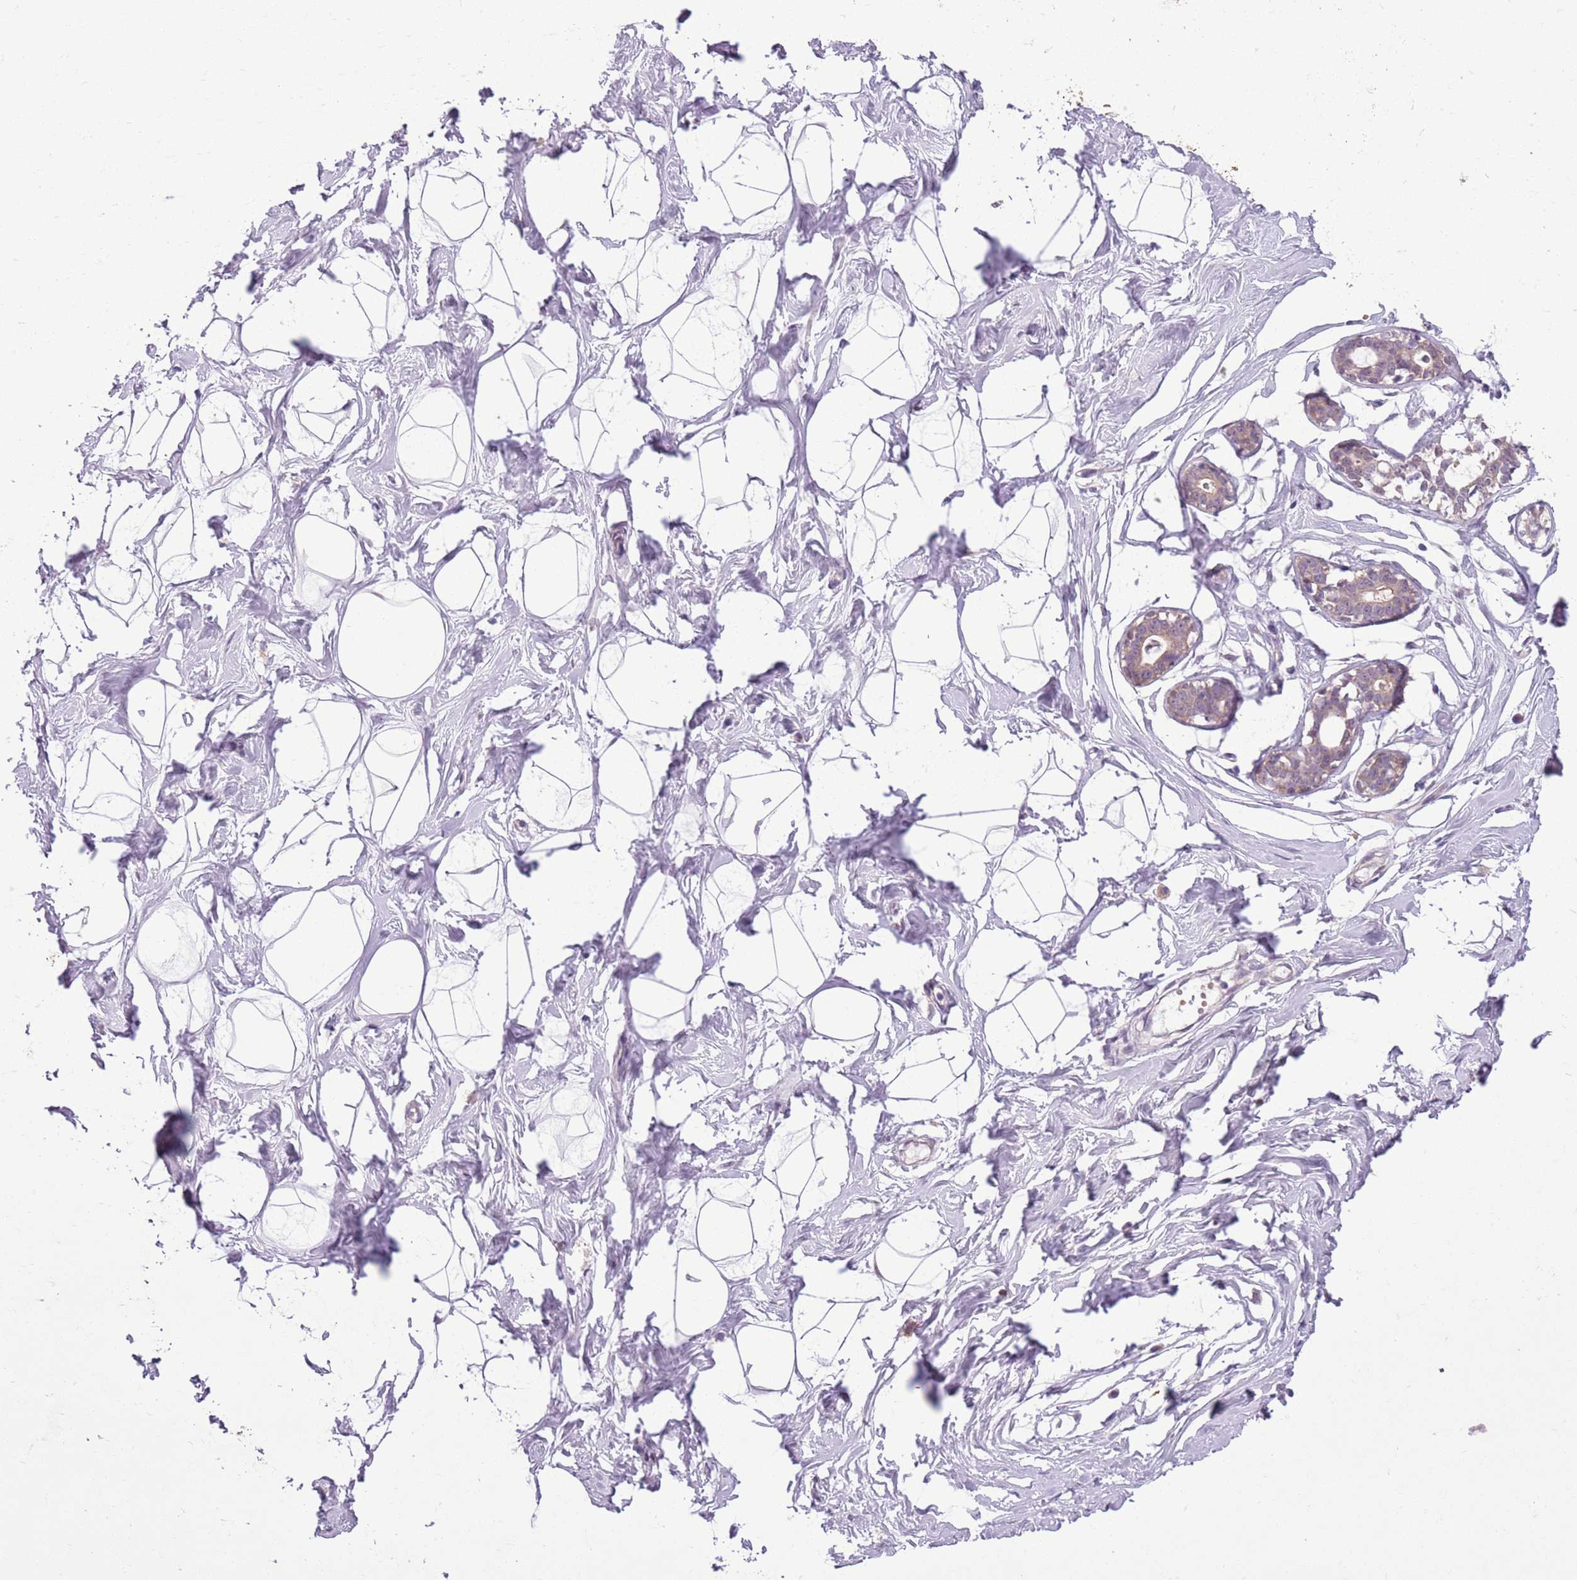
{"staining": {"intensity": "negative", "quantity": "none", "location": "none"}, "tissue": "breast", "cell_type": "Adipocytes", "image_type": "normal", "snomed": [{"axis": "morphology", "description": "Normal tissue, NOS"}, {"axis": "morphology", "description": "Adenoma, NOS"}, {"axis": "topography", "description": "Breast"}], "caption": "There is no significant staining in adipocytes of breast. The staining was performed using DAB to visualize the protein expression in brown, while the nuclei were stained in blue with hematoxylin (Magnification: 20x).", "gene": "ADCY7", "patient": {"sex": "female", "age": 23}}